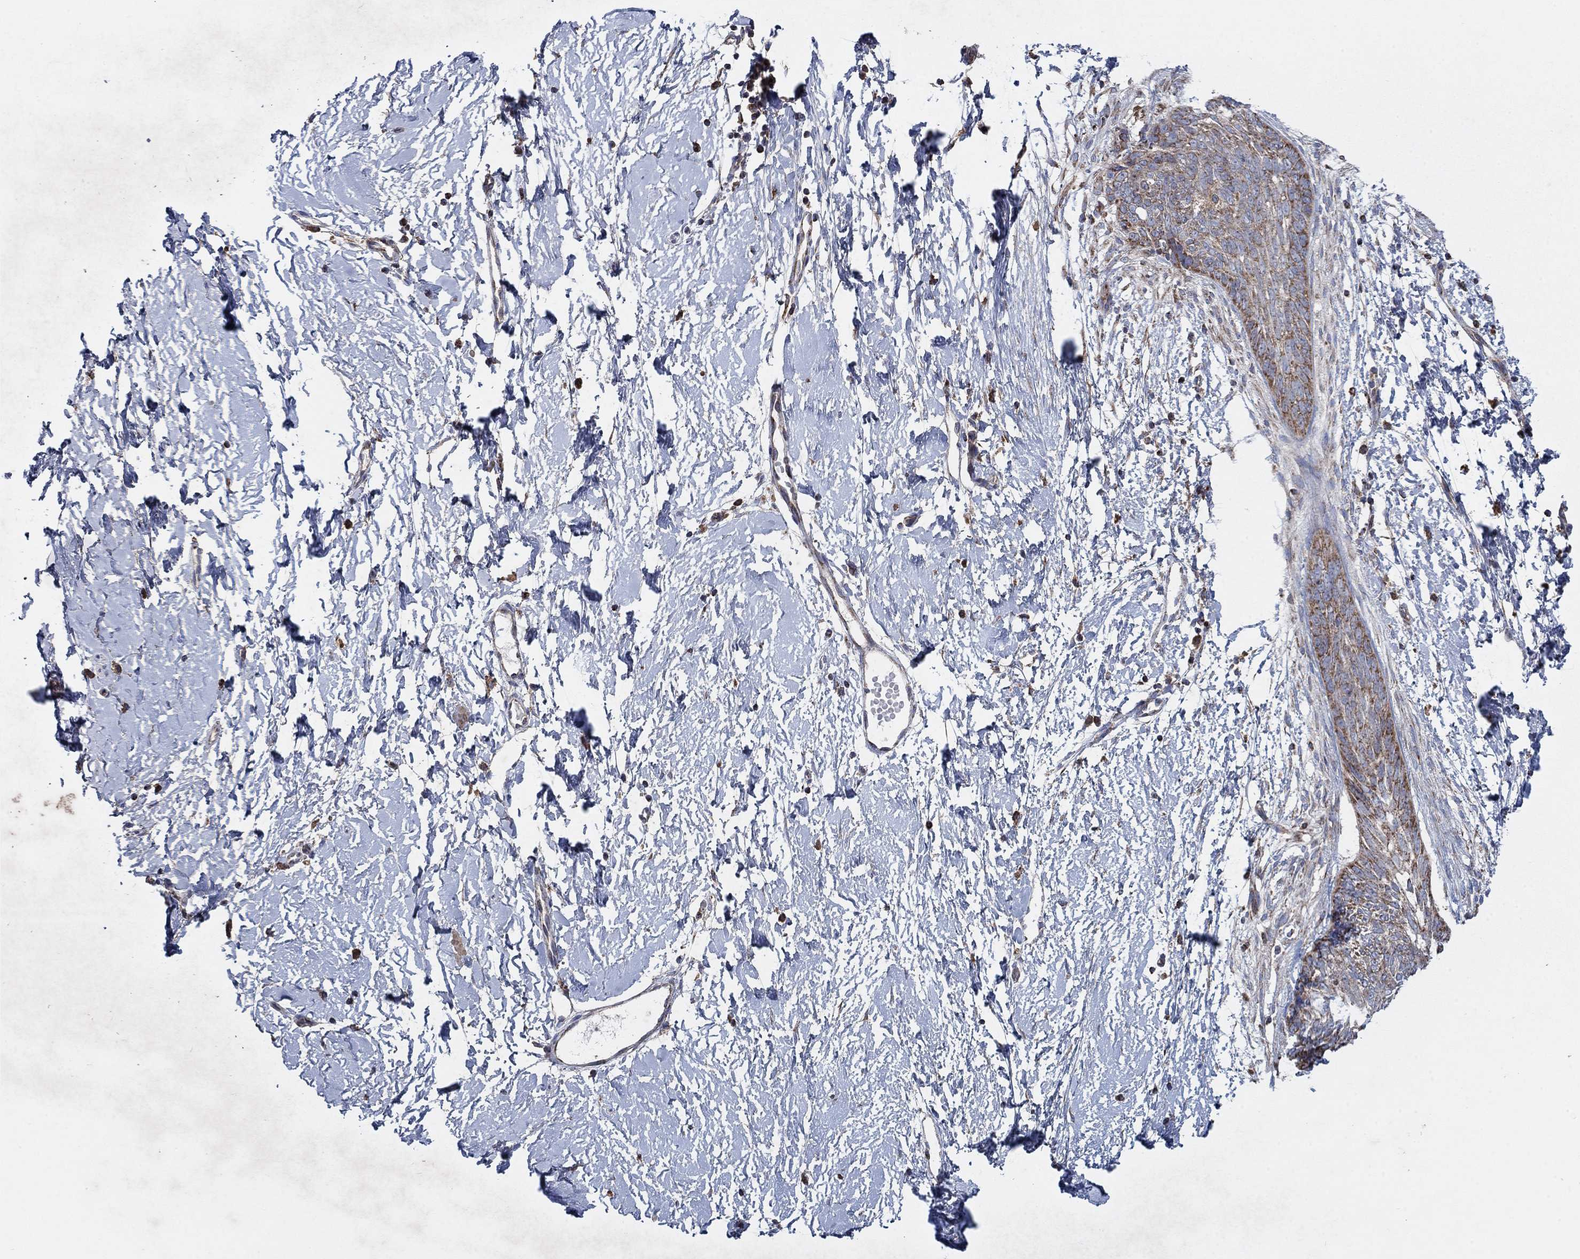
{"staining": {"intensity": "moderate", "quantity": "25%-75%", "location": "cytoplasmic/membranous"}, "tissue": "skin cancer", "cell_type": "Tumor cells", "image_type": "cancer", "snomed": [{"axis": "morphology", "description": "Normal tissue, NOS"}, {"axis": "morphology", "description": "Basal cell carcinoma"}, {"axis": "topography", "description": "Skin"}], "caption": "A brown stain labels moderate cytoplasmic/membranous positivity of a protein in skin cancer (basal cell carcinoma) tumor cells.", "gene": "NCEH1", "patient": {"sex": "male", "age": 84}}